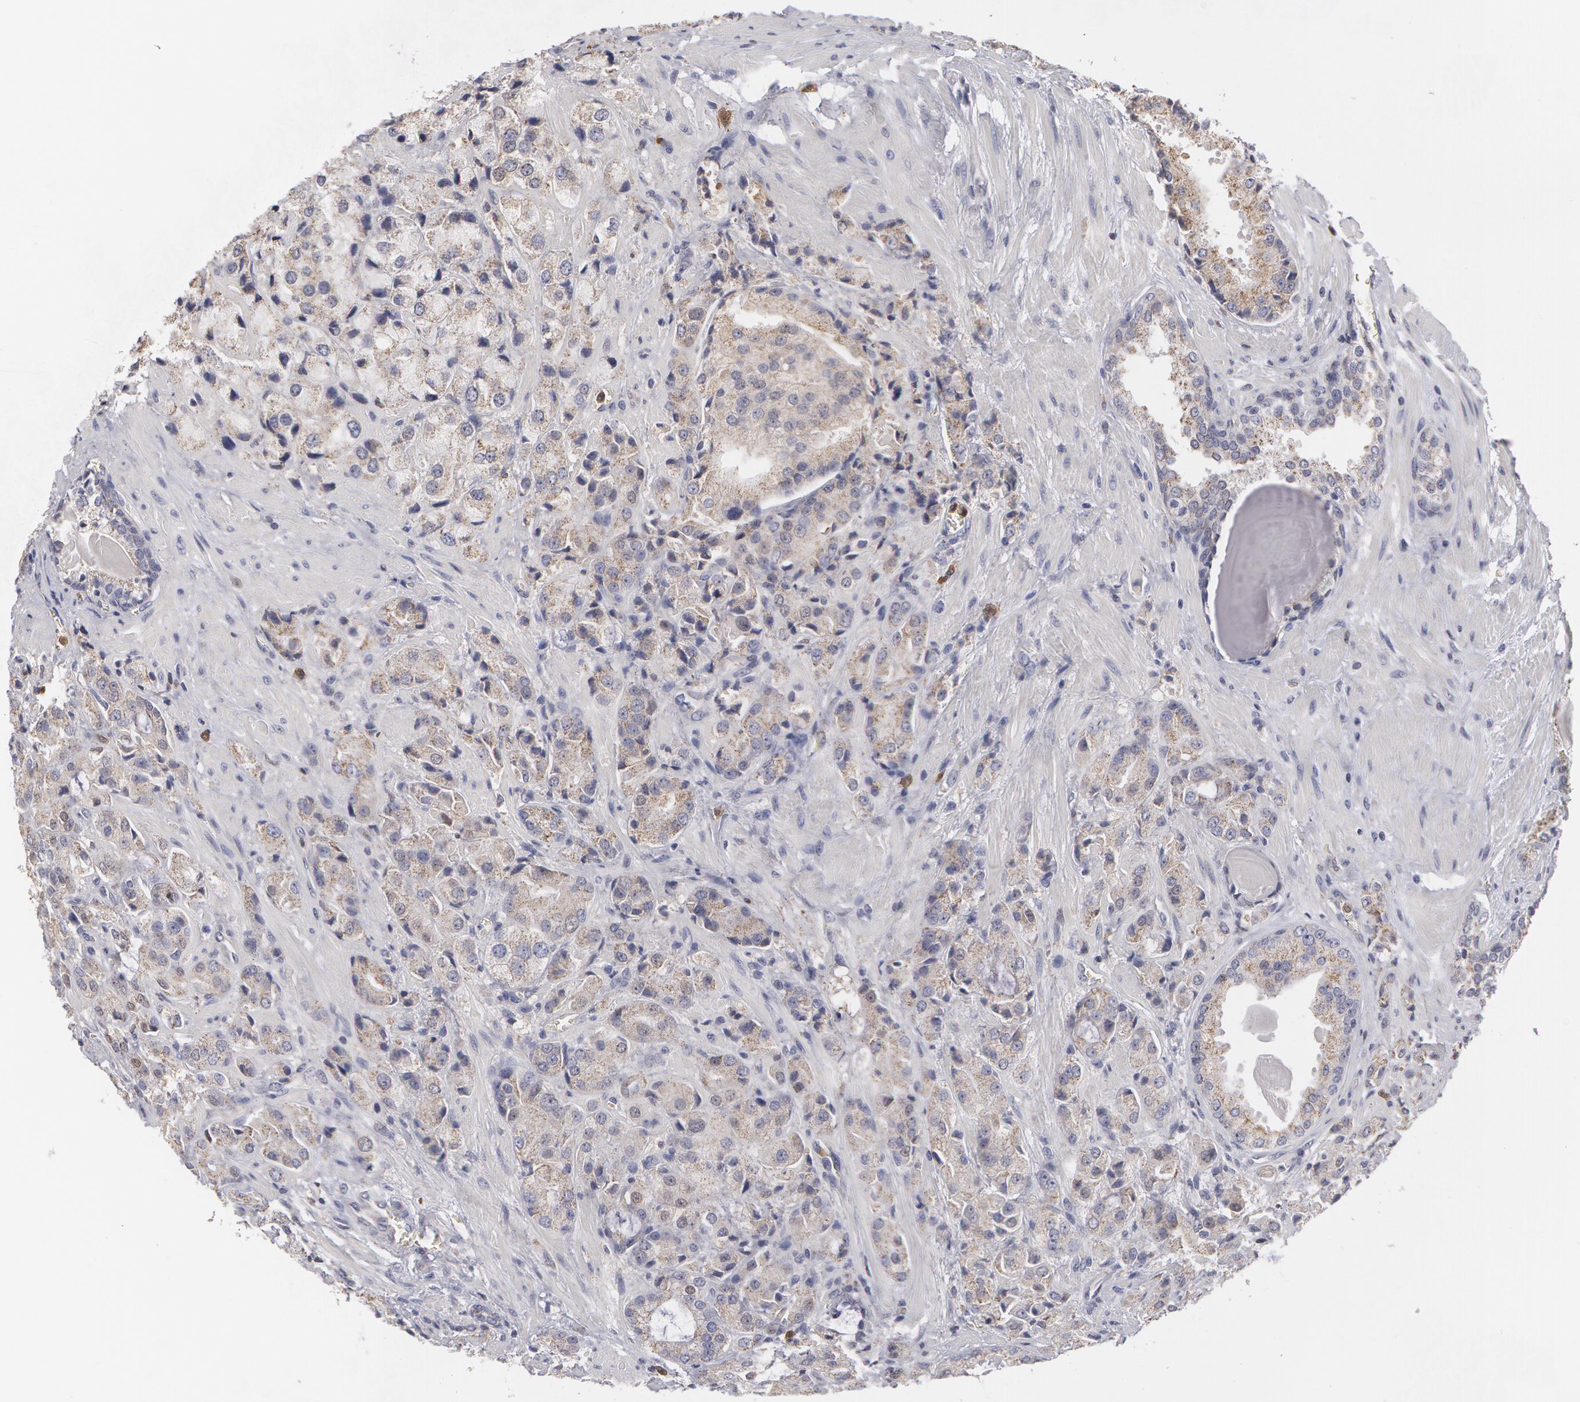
{"staining": {"intensity": "weak", "quantity": ">75%", "location": "cytoplasmic/membranous"}, "tissue": "prostate cancer", "cell_type": "Tumor cells", "image_type": "cancer", "snomed": [{"axis": "morphology", "description": "Adenocarcinoma, Medium grade"}, {"axis": "topography", "description": "Prostate"}], "caption": "DAB immunohistochemical staining of human prostate cancer shows weak cytoplasmic/membranous protein positivity in approximately >75% of tumor cells. The staining is performed using DAB (3,3'-diaminobenzidine) brown chromogen to label protein expression. The nuclei are counter-stained blue using hematoxylin.", "gene": "CAT", "patient": {"sex": "male", "age": 70}}